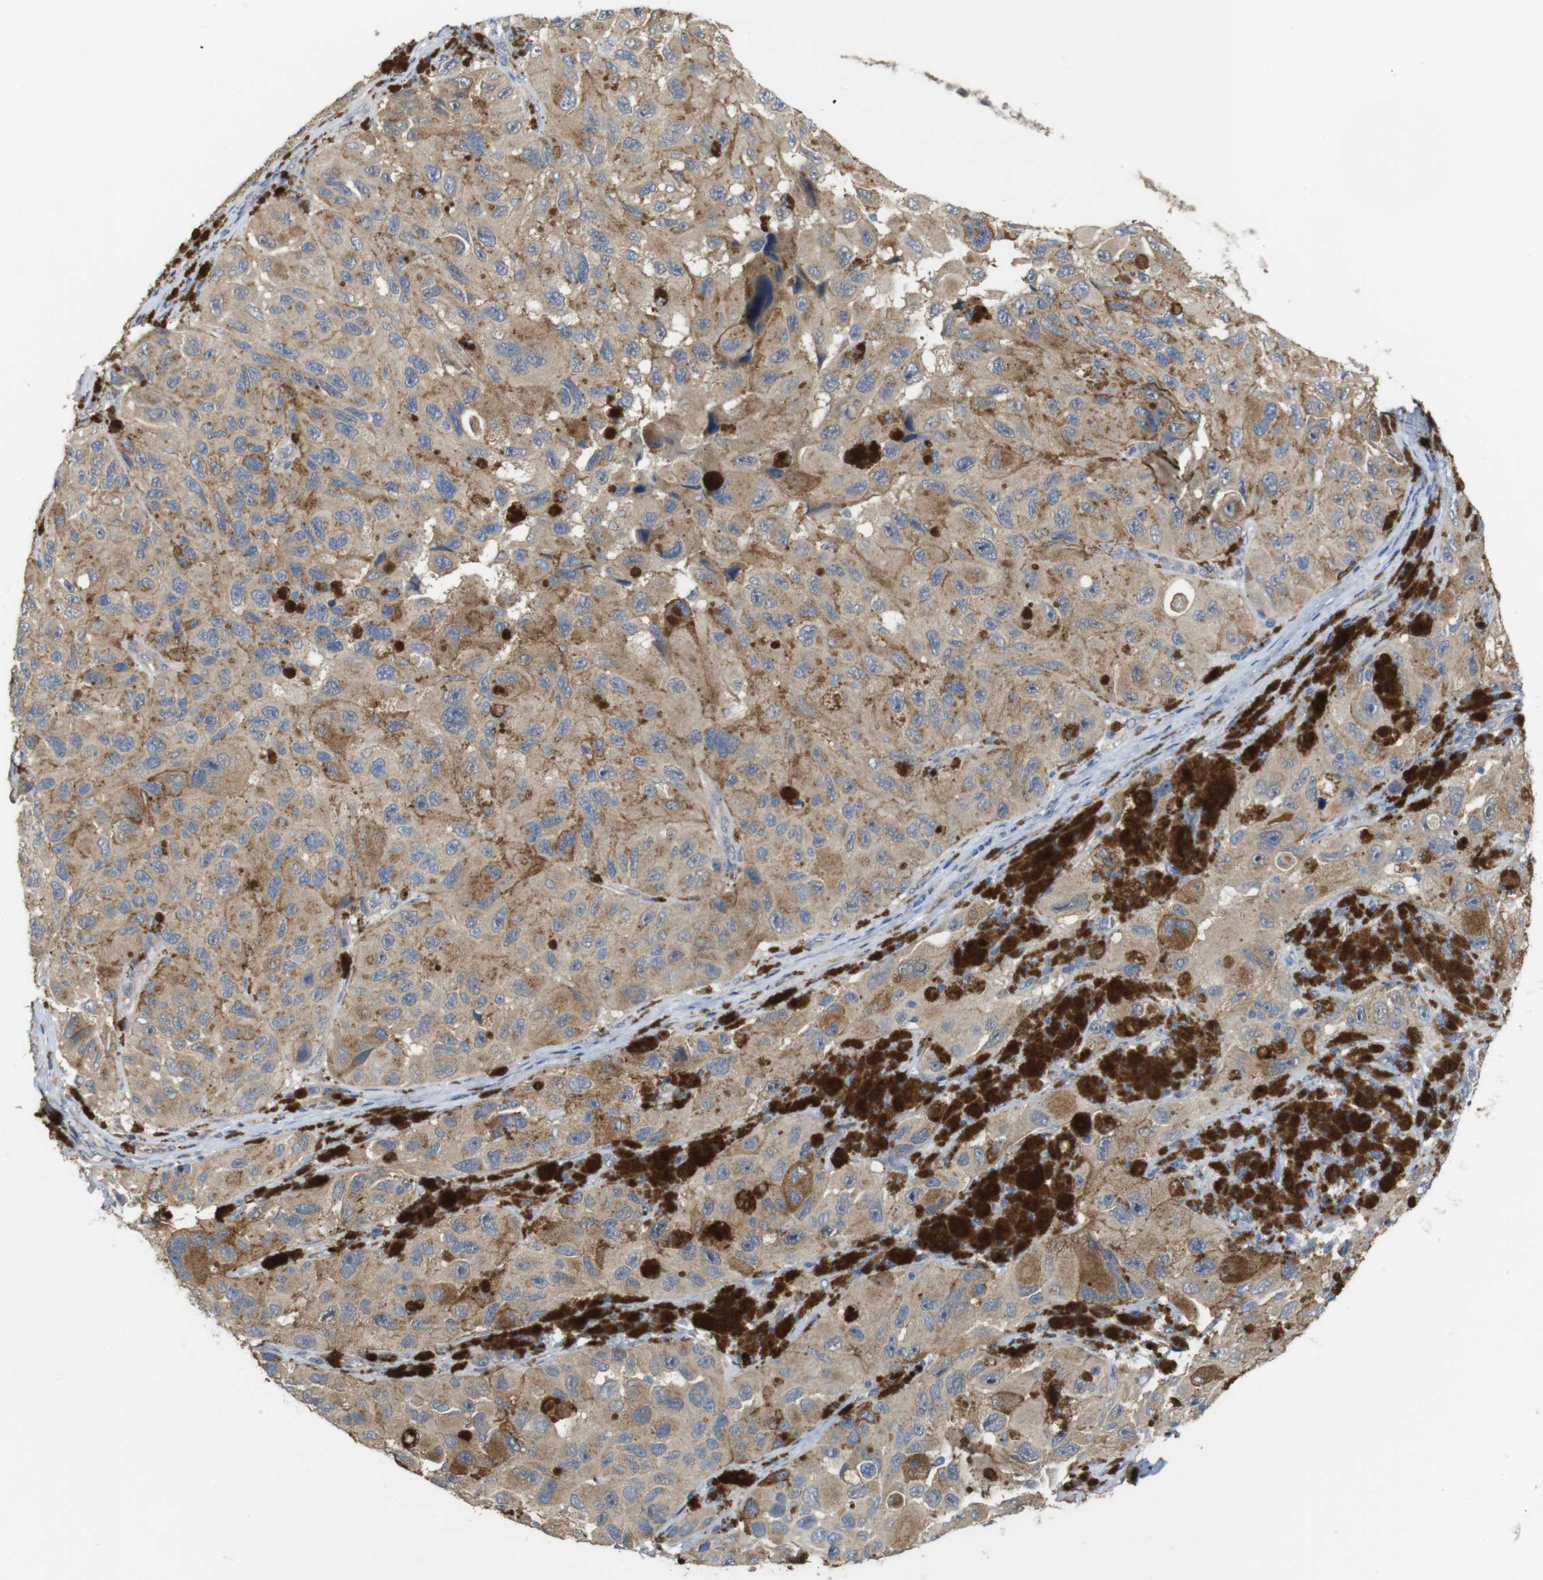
{"staining": {"intensity": "weak", "quantity": ">75%", "location": "cytoplasmic/membranous"}, "tissue": "melanoma", "cell_type": "Tumor cells", "image_type": "cancer", "snomed": [{"axis": "morphology", "description": "Malignant melanoma, NOS"}, {"axis": "topography", "description": "Skin"}], "caption": "Melanoma stained for a protein (brown) shows weak cytoplasmic/membranous positive positivity in approximately >75% of tumor cells.", "gene": "CDC34", "patient": {"sex": "female", "age": 73}}